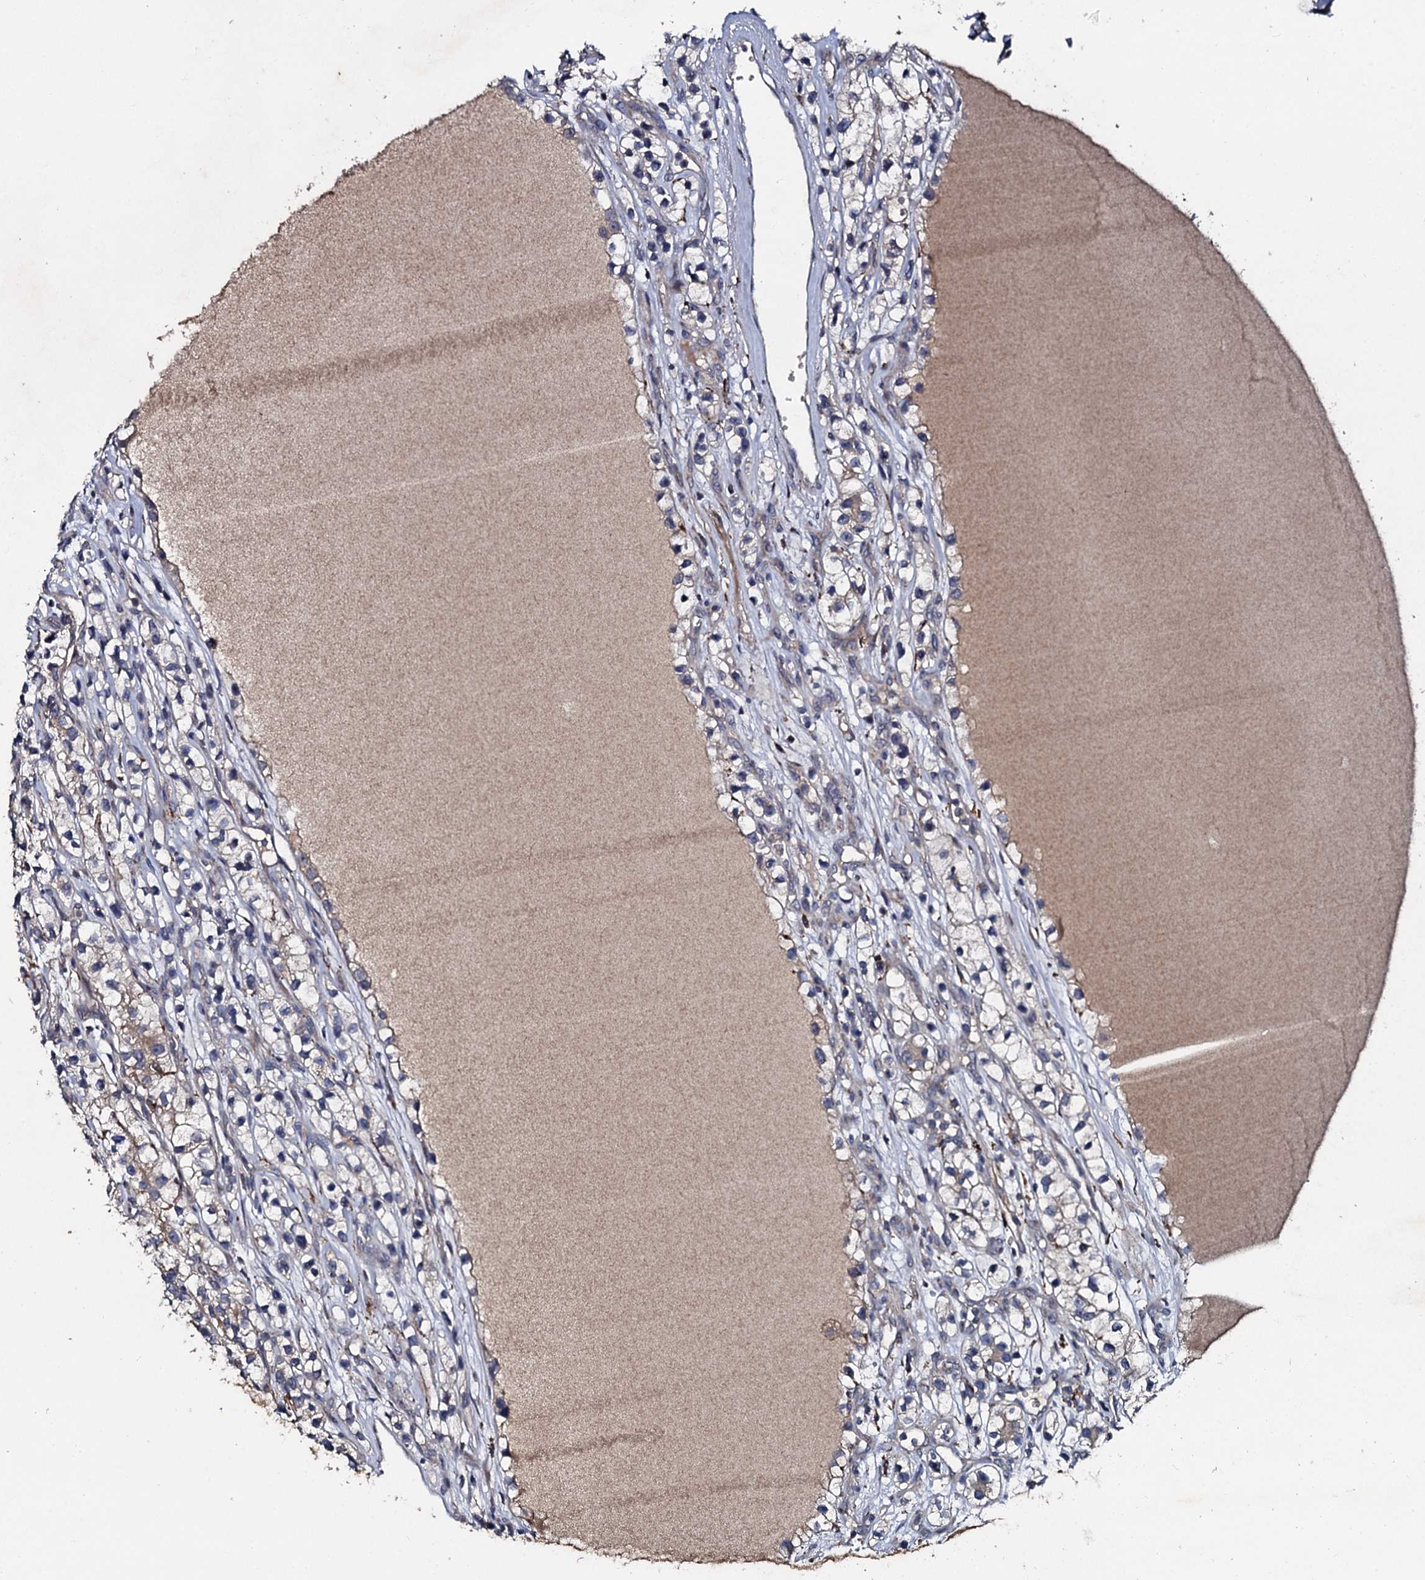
{"staining": {"intensity": "moderate", "quantity": "<25%", "location": "cytoplasmic/membranous"}, "tissue": "renal cancer", "cell_type": "Tumor cells", "image_type": "cancer", "snomed": [{"axis": "morphology", "description": "Adenocarcinoma, NOS"}, {"axis": "topography", "description": "Kidney"}], "caption": "There is low levels of moderate cytoplasmic/membranous staining in tumor cells of renal cancer (adenocarcinoma), as demonstrated by immunohistochemical staining (brown color).", "gene": "LRRC28", "patient": {"sex": "female", "age": 57}}